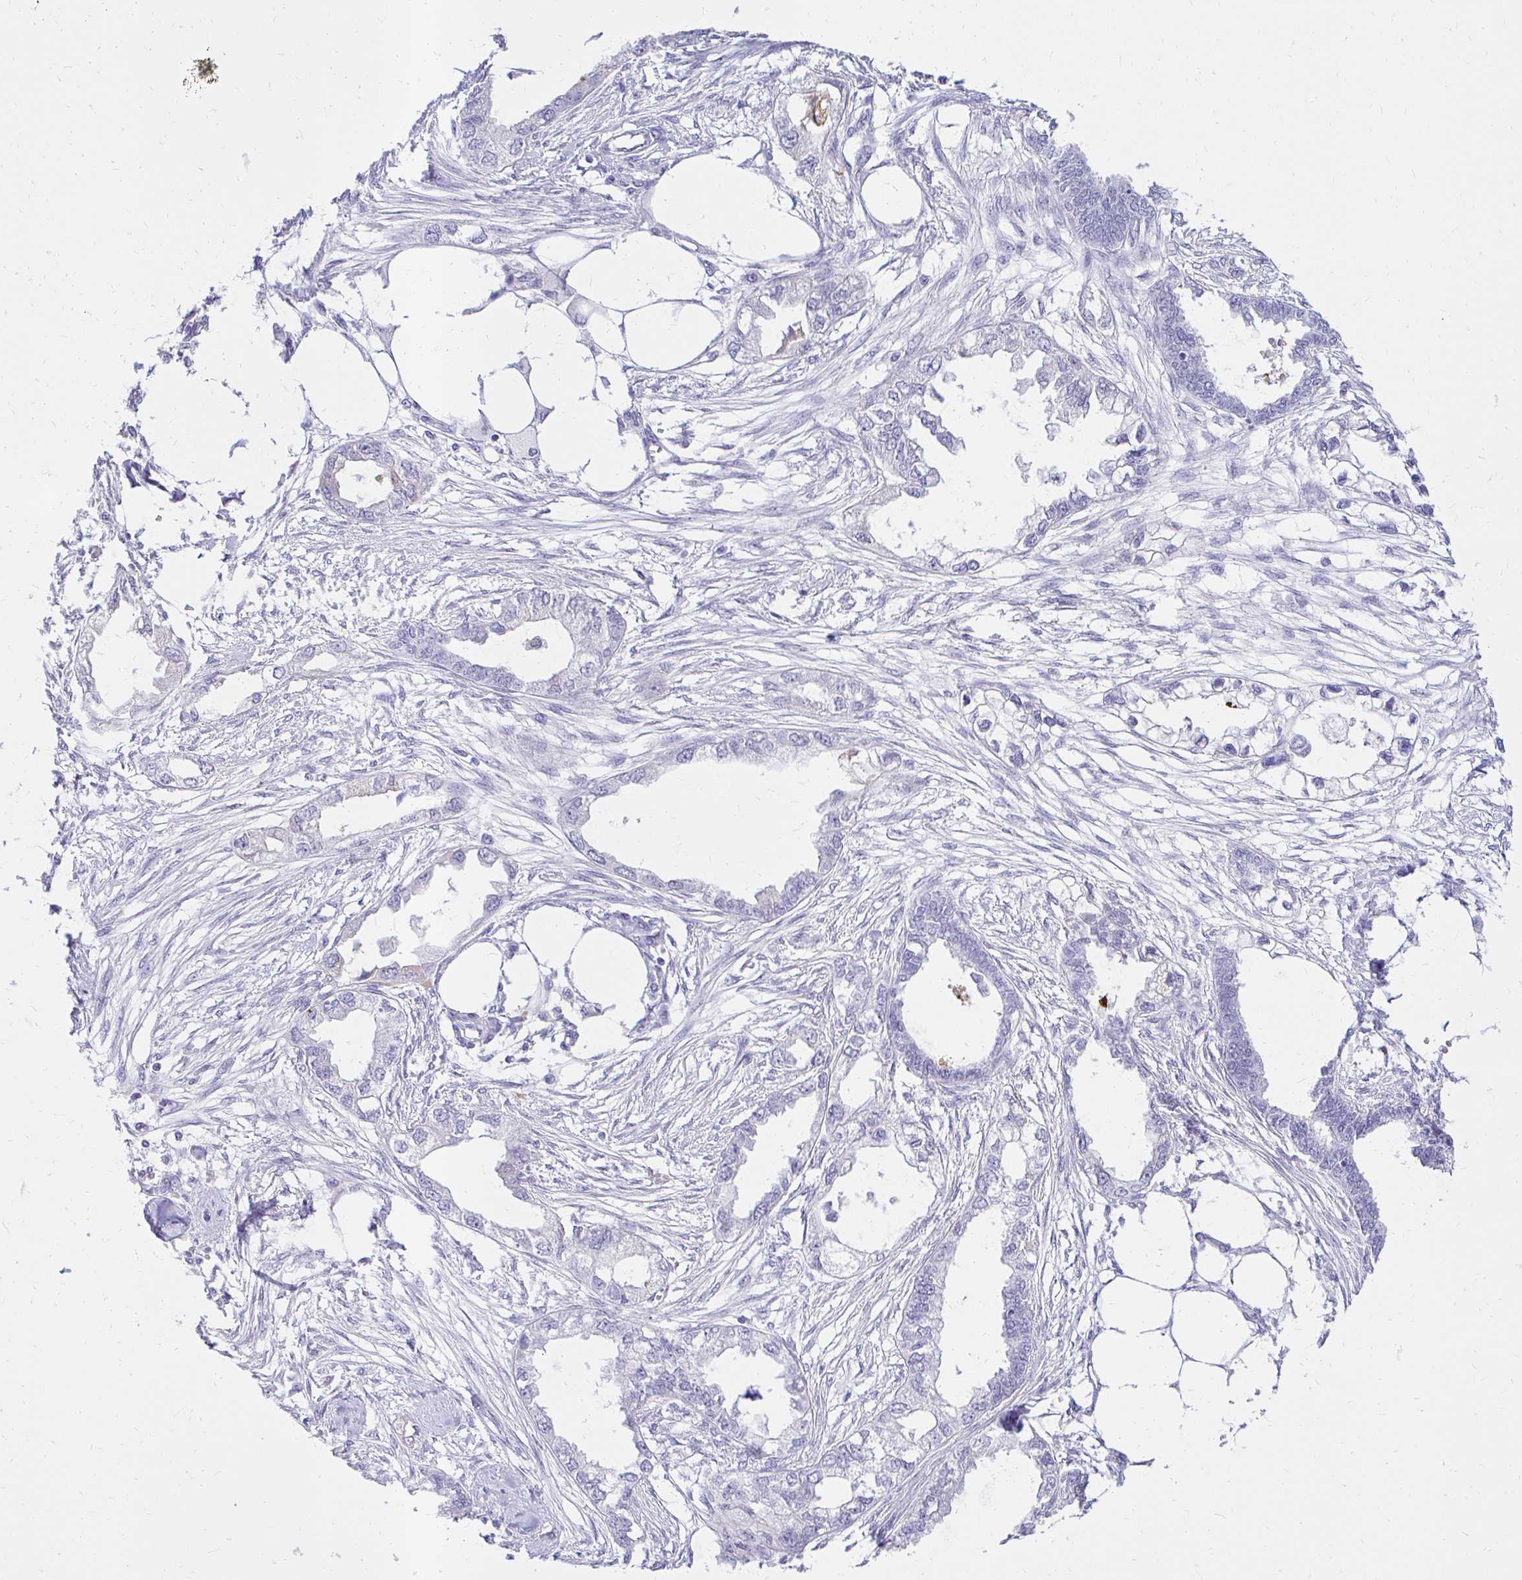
{"staining": {"intensity": "weak", "quantity": "<25%", "location": "cytoplasmic/membranous"}, "tissue": "endometrial cancer", "cell_type": "Tumor cells", "image_type": "cancer", "snomed": [{"axis": "morphology", "description": "Adenocarcinoma, NOS"}, {"axis": "morphology", "description": "Adenocarcinoma, metastatic, NOS"}, {"axis": "topography", "description": "Adipose tissue"}, {"axis": "topography", "description": "Endometrium"}], "caption": "This photomicrograph is of endometrial cancer (metastatic adenocarcinoma) stained with IHC to label a protein in brown with the nuclei are counter-stained blue. There is no expression in tumor cells.", "gene": "FATE1", "patient": {"sex": "female", "age": 67}}